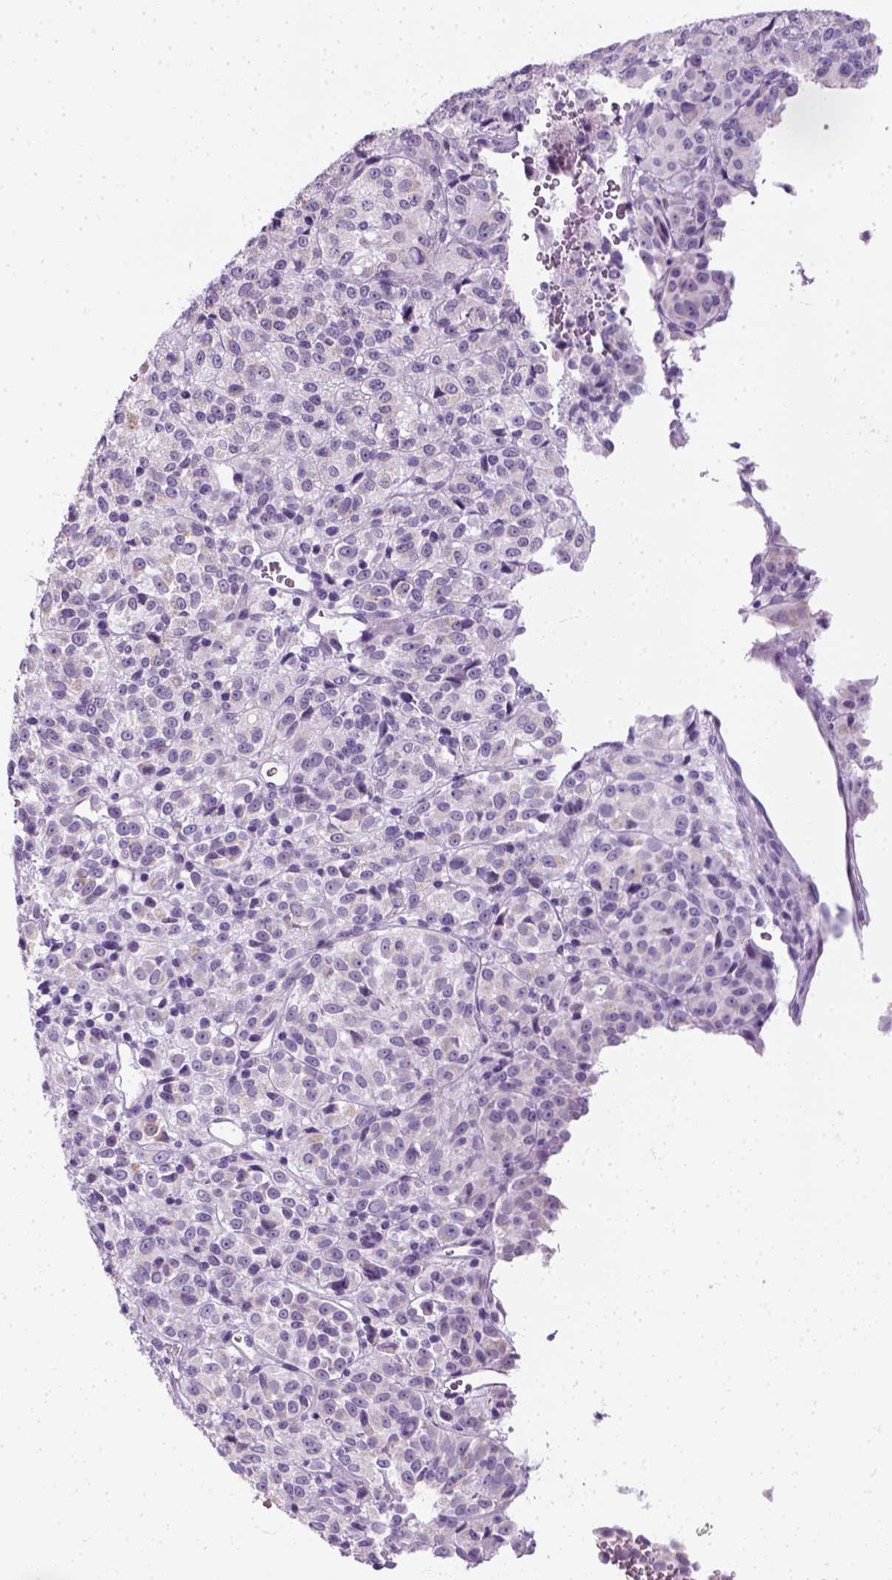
{"staining": {"intensity": "negative", "quantity": "none", "location": "none"}, "tissue": "melanoma", "cell_type": "Tumor cells", "image_type": "cancer", "snomed": [{"axis": "morphology", "description": "Malignant melanoma, Metastatic site"}, {"axis": "topography", "description": "Brain"}], "caption": "Human melanoma stained for a protein using IHC reveals no expression in tumor cells.", "gene": "SLC12A5", "patient": {"sex": "female", "age": 56}}